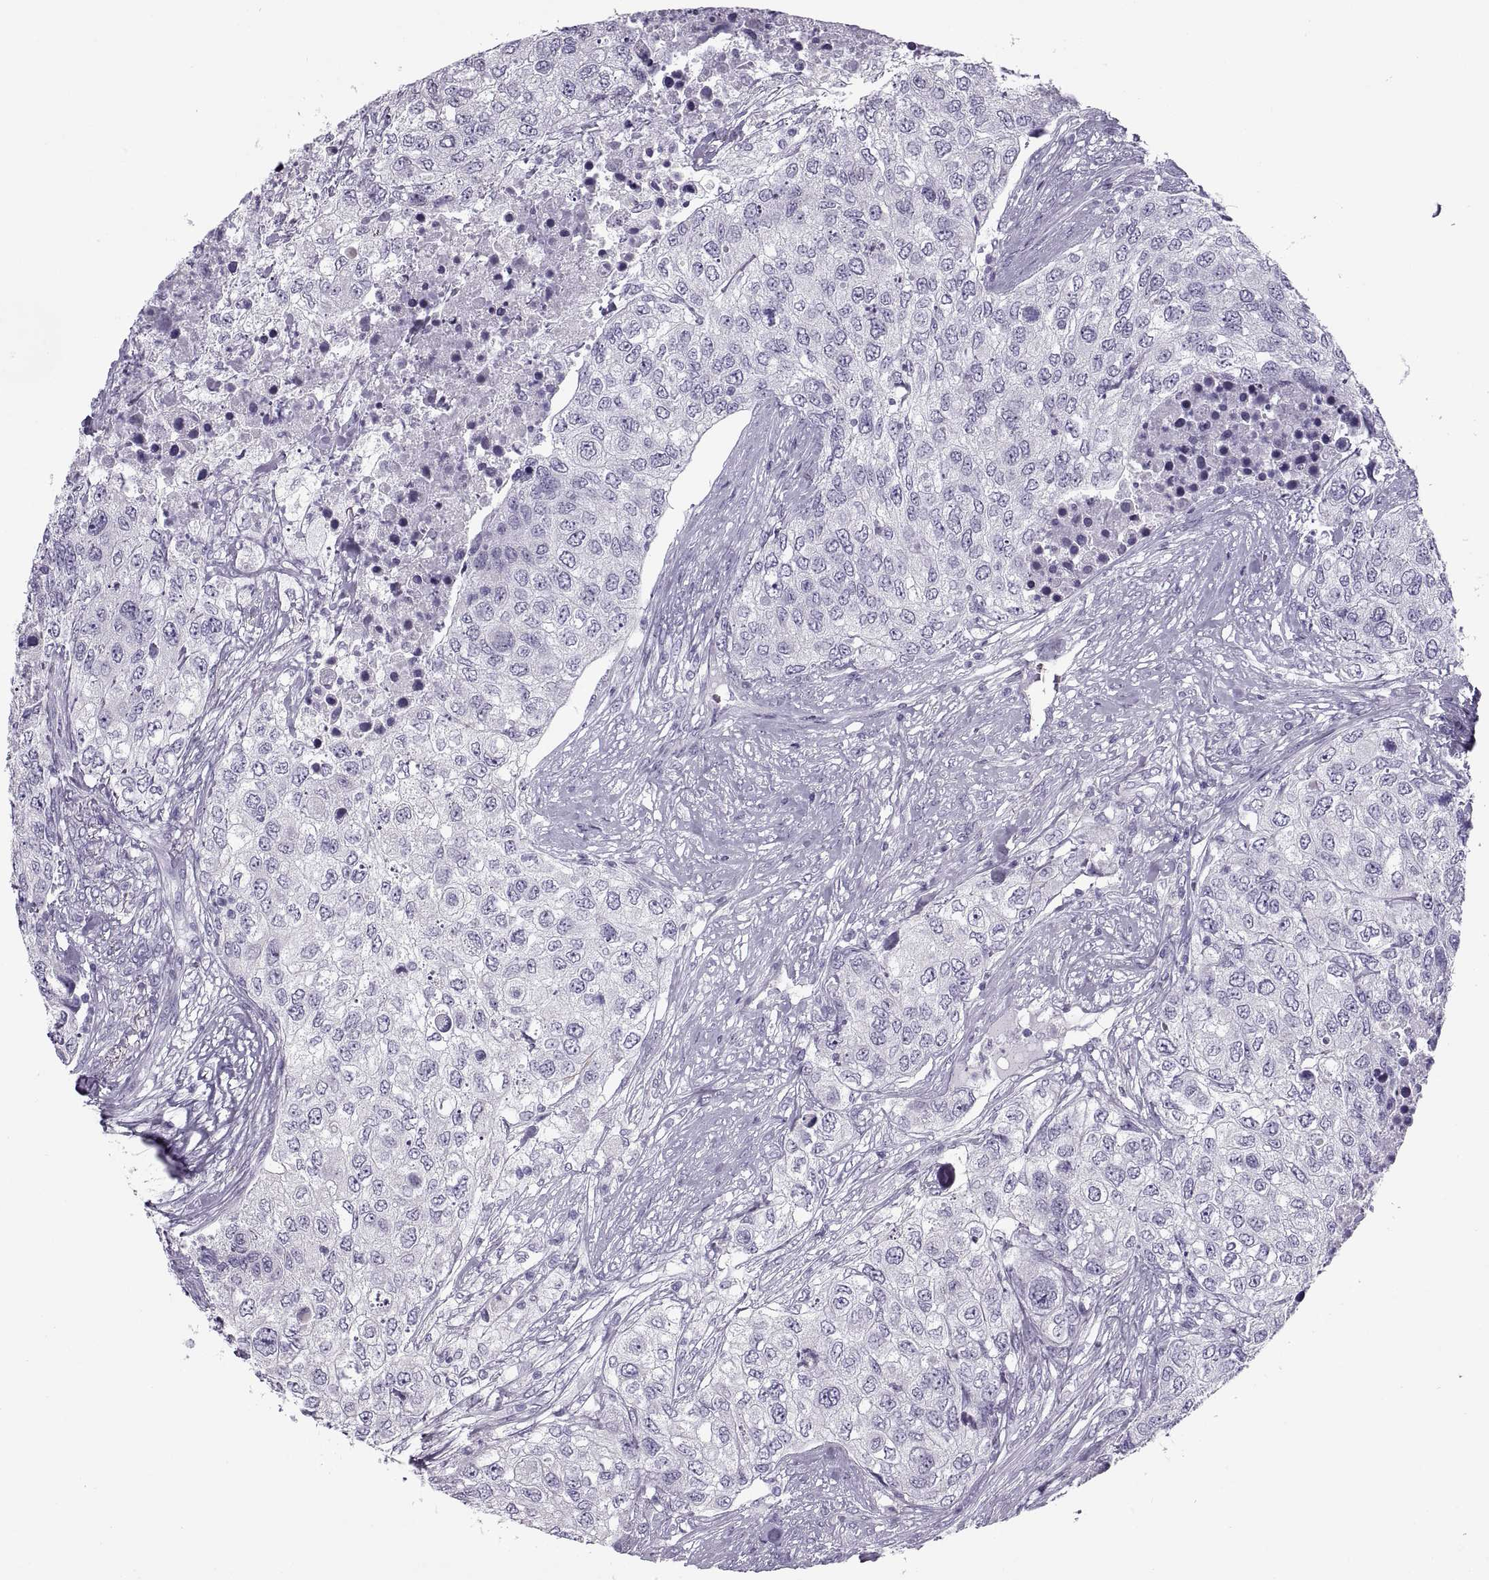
{"staining": {"intensity": "negative", "quantity": "none", "location": "none"}, "tissue": "urothelial cancer", "cell_type": "Tumor cells", "image_type": "cancer", "snomed": [{"axis": "morphology", "description": "Urothelial carcinoma, High grade"}, {"axis": "topography", "description": "Urinary bladder"}], "caption": "Protein analysis of urothelial cancer reveals no significant positivity in tumor cells.", "gene": "RLBP1", "patient": {"sex": "female", "age": 78}}